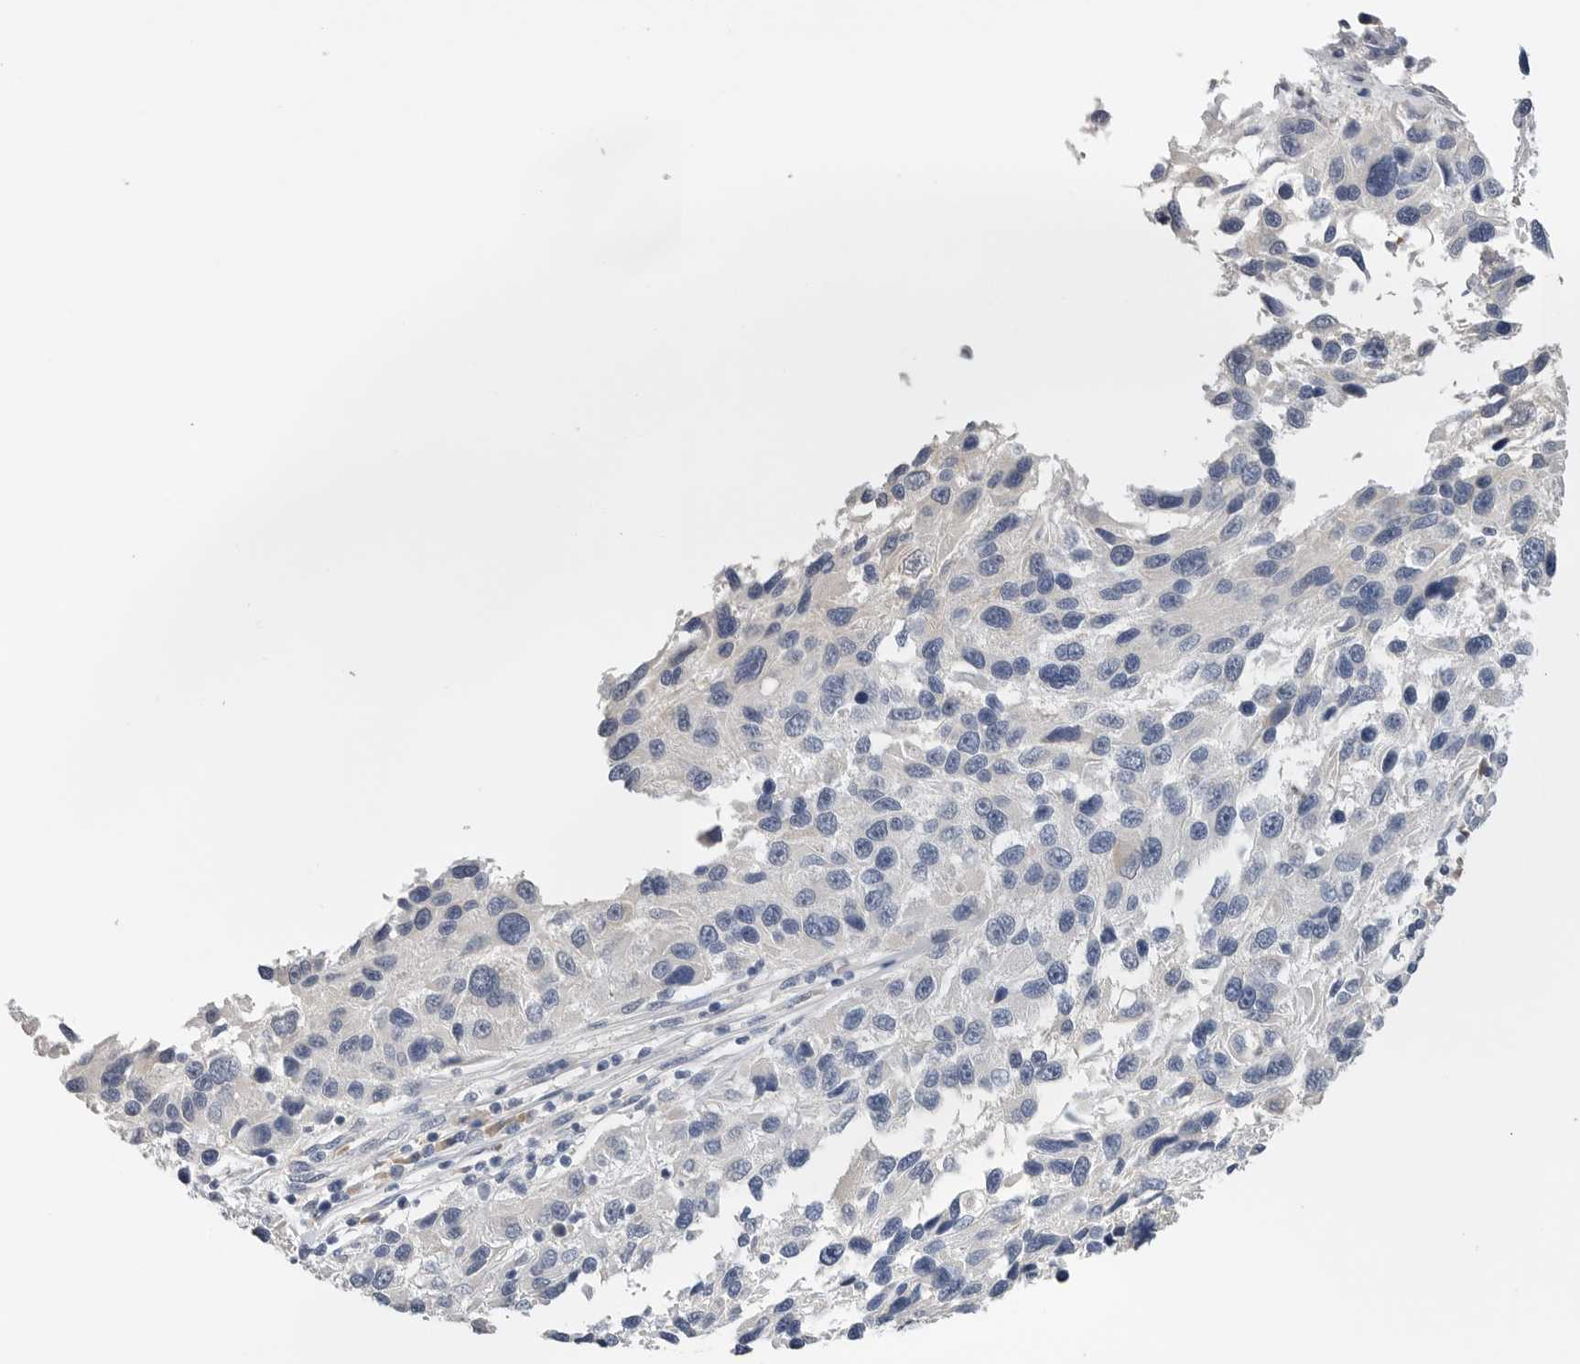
{"staining": {"intensity": "negative", "quantity": "none", "location": "none"}, "tissue": "melanoma", "cell_type": "Tumor cells", "image_type": "cancer", "snomed": [{"axis": "morphology", "description": "Malignant melanoma, NOS"}, {"axis": "topography", "description": "Skin"}], "caption": "Micrograph shows no significant protein expression in tumor cells of melanoma. Brightfield microscopy of immunohistochemistry (IHC) stained with DAB (3,3'-diaminobenzidine) (brown) and hematoxylin (blue), captured at high magnification.", "gene": "FABP6", "patient": {"sex": "male", "age": 53}}